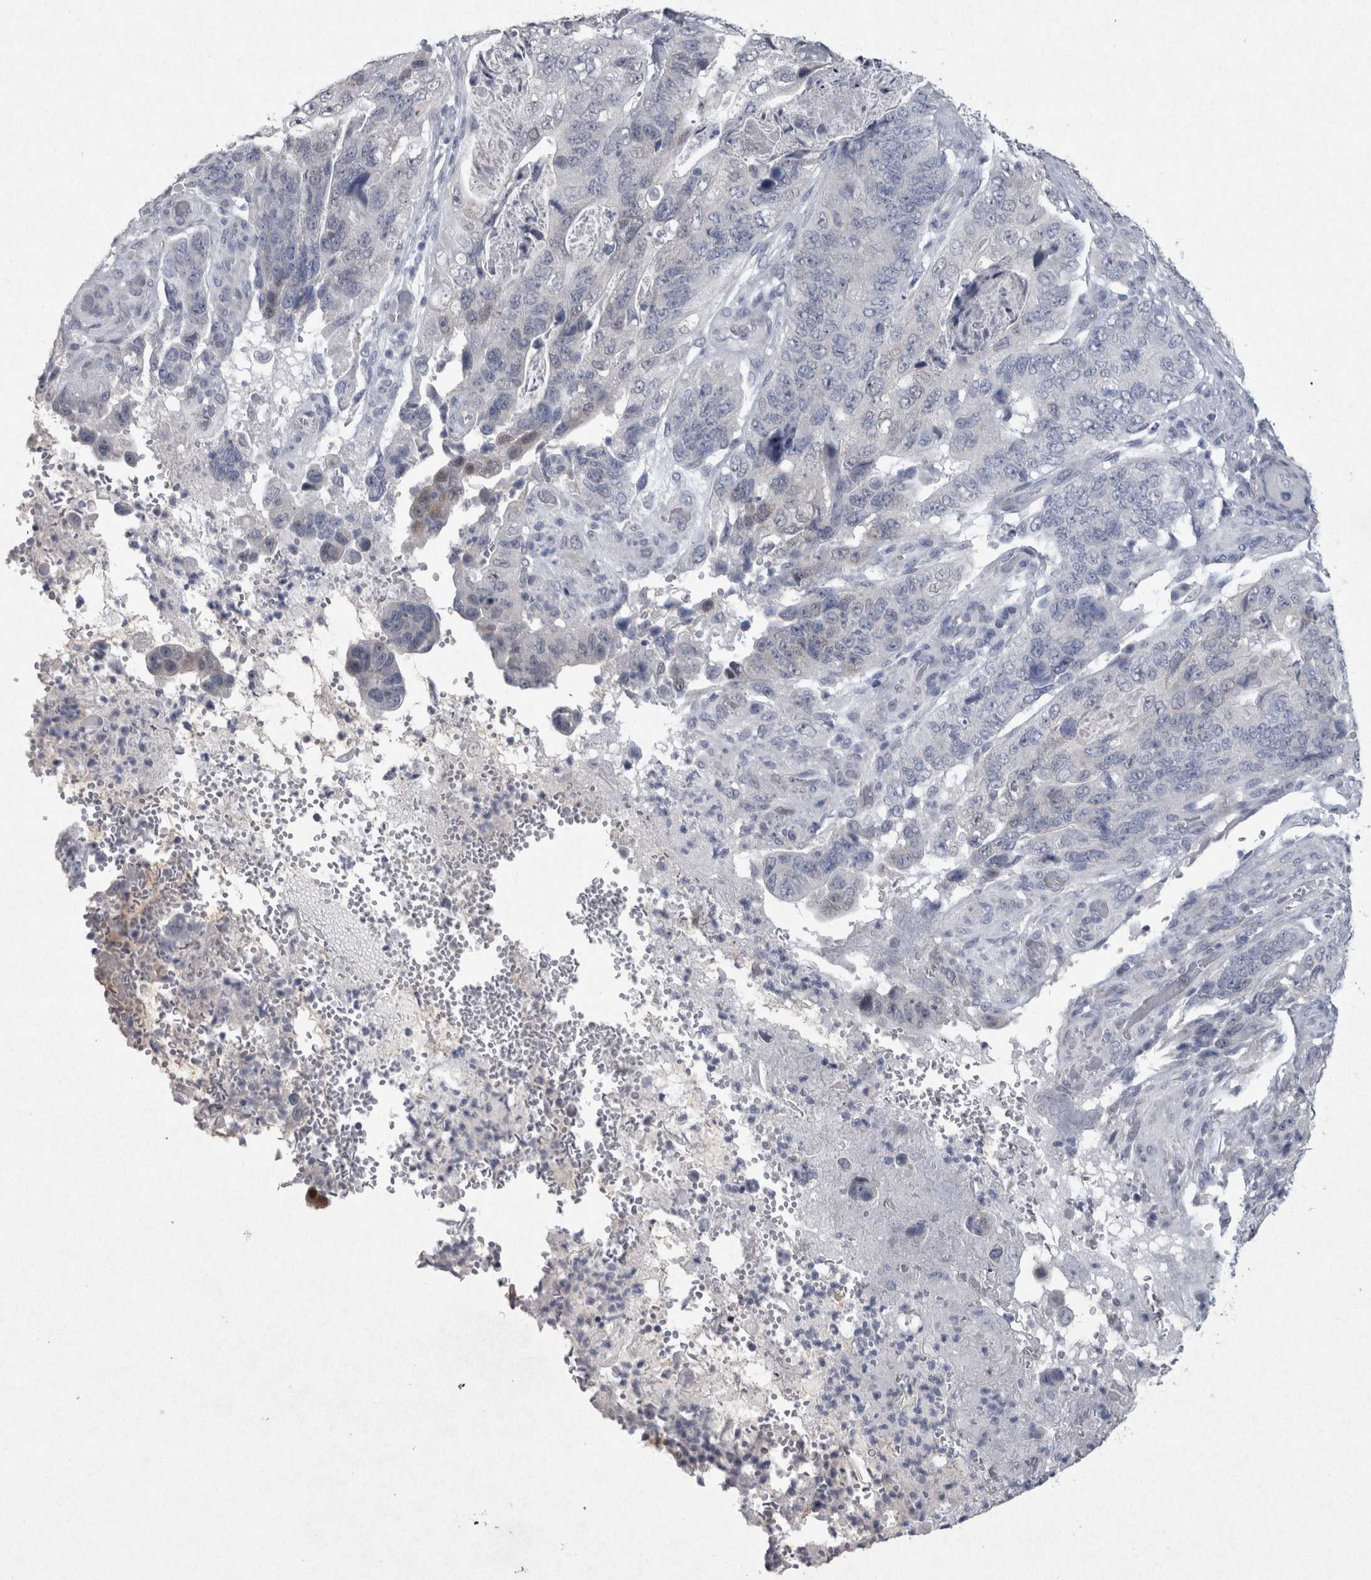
{"staining": {"intensity": "negative", "quantity": "none", "location": "none"}, "tissue": "stomach cancer", "cell_type": "Tumor cells", "image_type": "cancer", "snomed": [{"axis": "morphology", "description": "Adenocarcinoma, NOS"}, {"axis": "topography", "description": "Stomach"}], "caption": "Immunohistochemistry micrograph of human adenocarcinoma (stomach) stained for a protein (brown), which displays no staining in tumor cells.", "gene": "PDX1", "patient": {"sex": "female", "age": 89}}